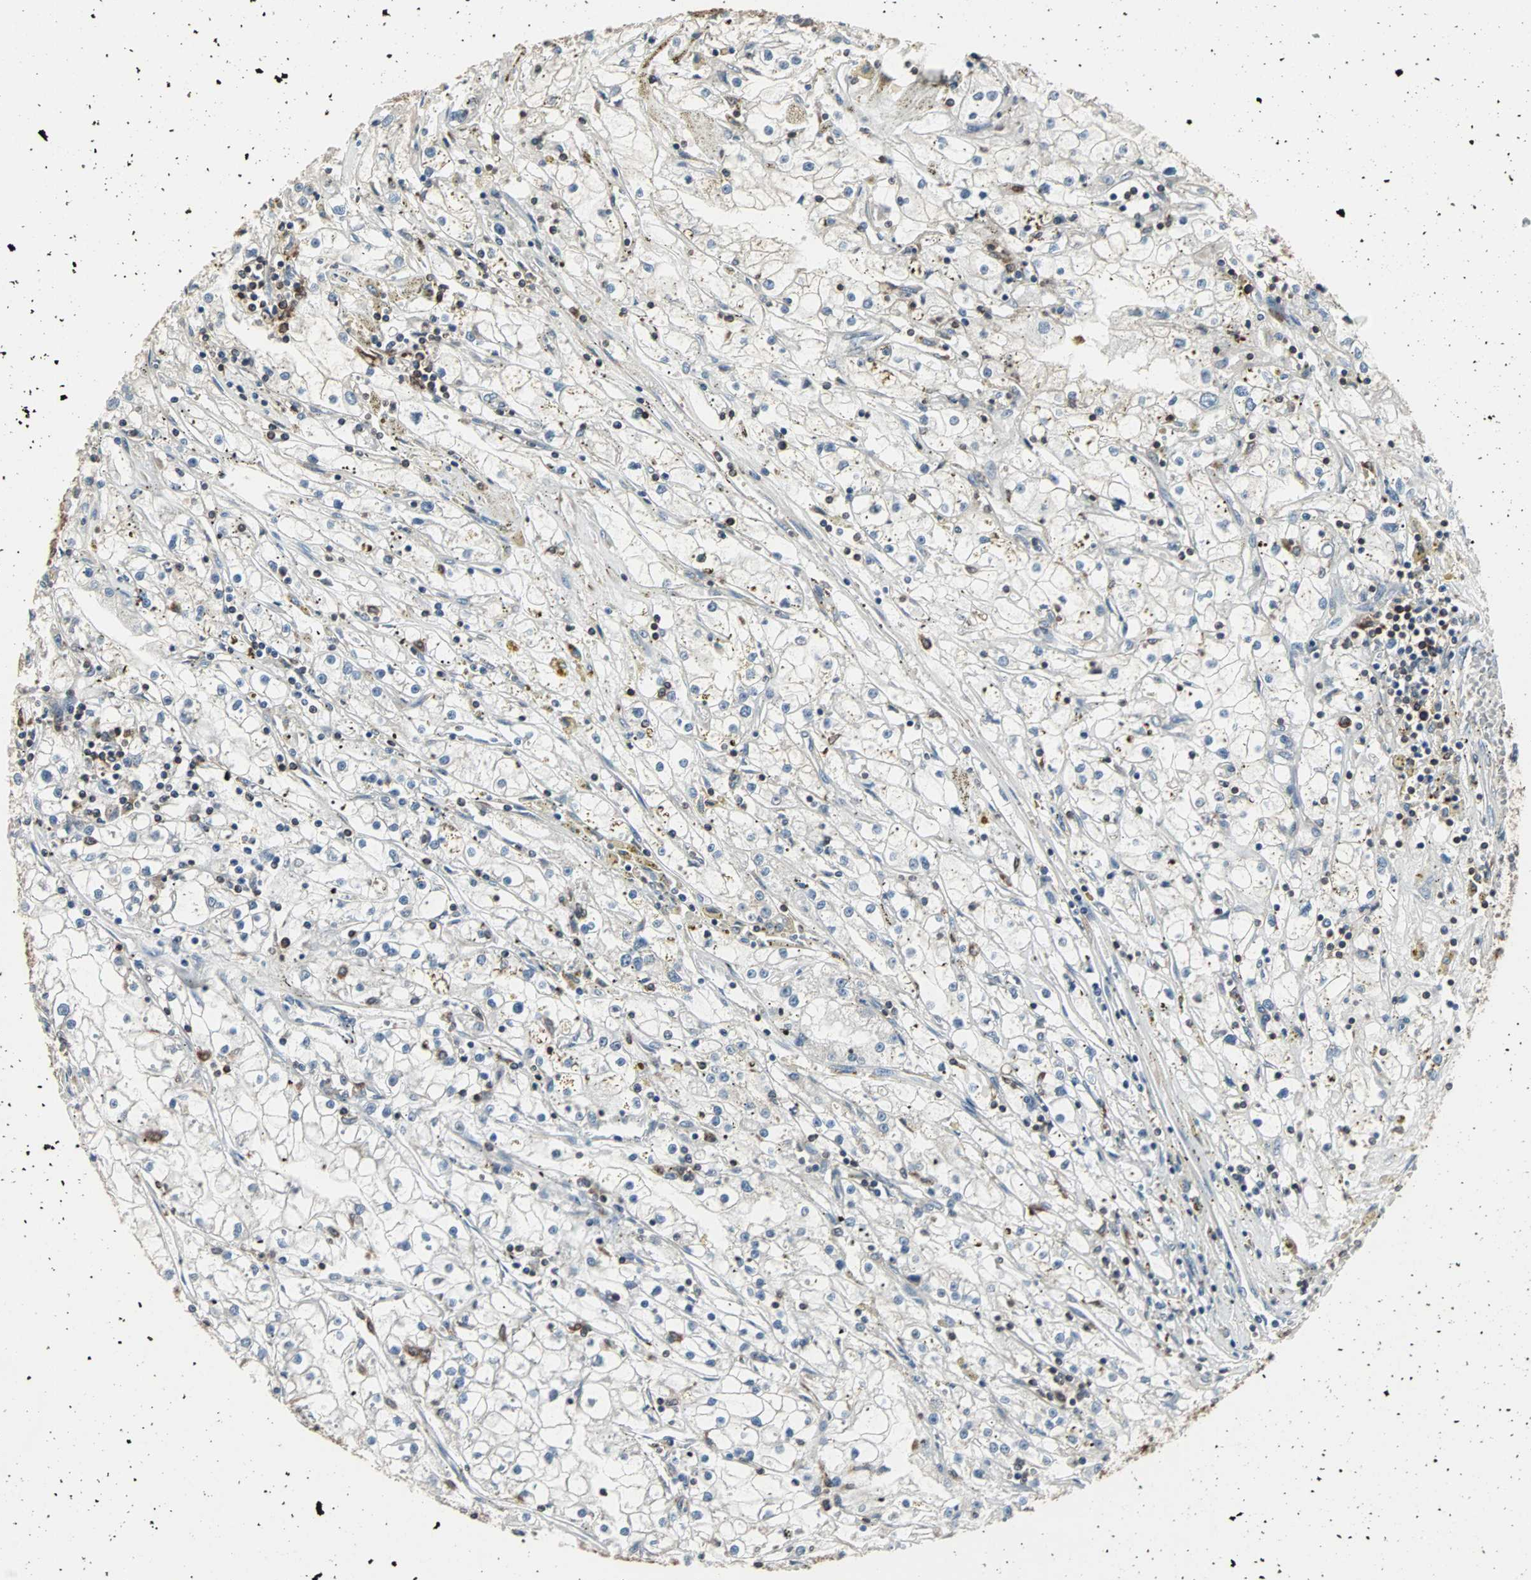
{"staining": {"intensity": "negative", "quantity": "none", "location": "none"}, "tissue": "renal cancer", "cell_type": "Tumor cells", "image_type": "cancer", "snomed": [{"axis": "morphology", "description": "Adenocarcinoma, NOS"}, {"axis": "topography", "description": "Kidney"}], "caption": "IHC of human renal cancer (adenocarcinoma) reveals no expression in tumor cells.", "gene": "LRRFIP1", "patient": {"sex": "male", "age": 56}}